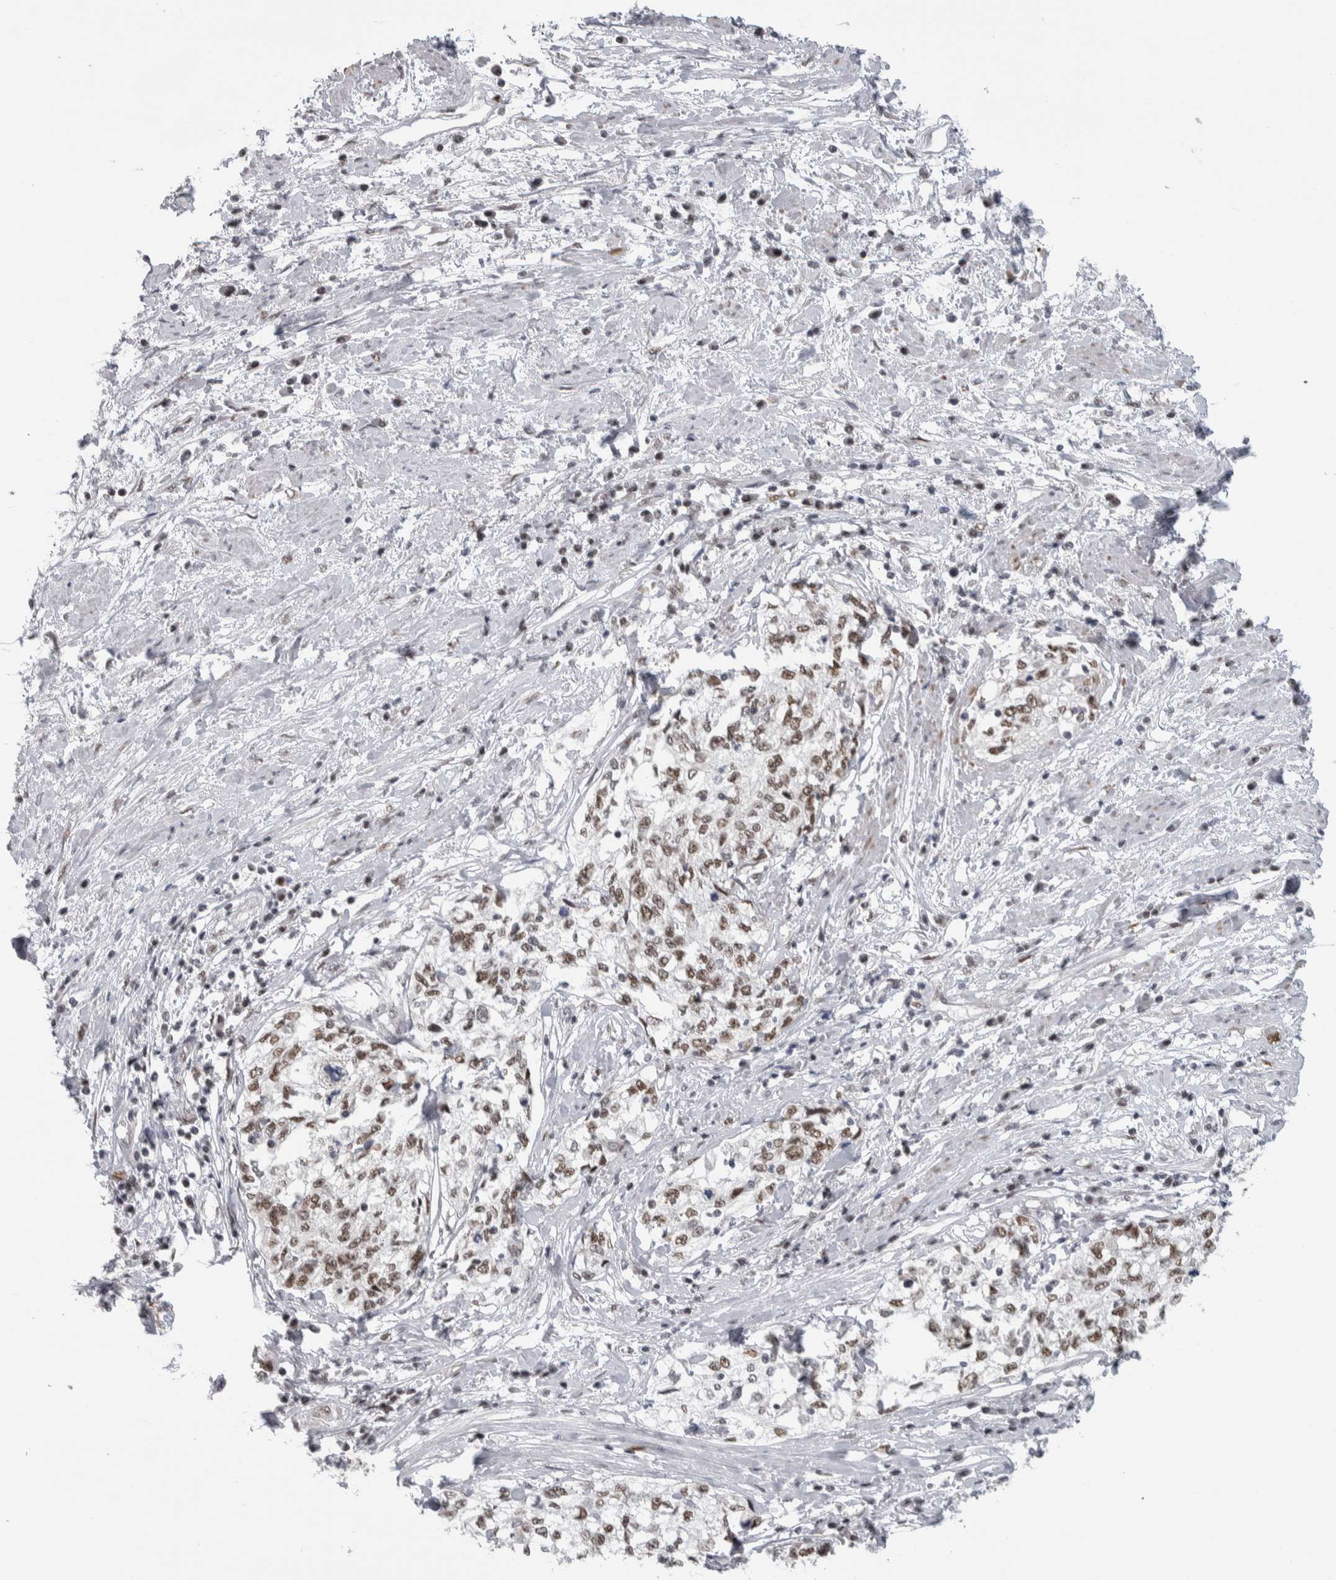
{"staining": {"intensity": "moderate", "quantity": ">75%", "location": "nuclear"}, "tissue": "cervical cancer", "cell_type": "Tumor cells", "image_type": "cancer", "snomed": [{"axis": "morphology", "description": "Squamous cell carcinoma, NOS"}, {"axis": "topography", "description": "Cervix"}], "caption": "Immunohistochemistry (IHC) (DAB (3,3'-diaminobenzidine)) staining of cervical cancer (squamous cell carcinoma) displays moderate nuclear protein staining in approximately >75% of tumor cells.", "gene": "HEXIM2", "patient": {"sex": "female", "age": 57}}